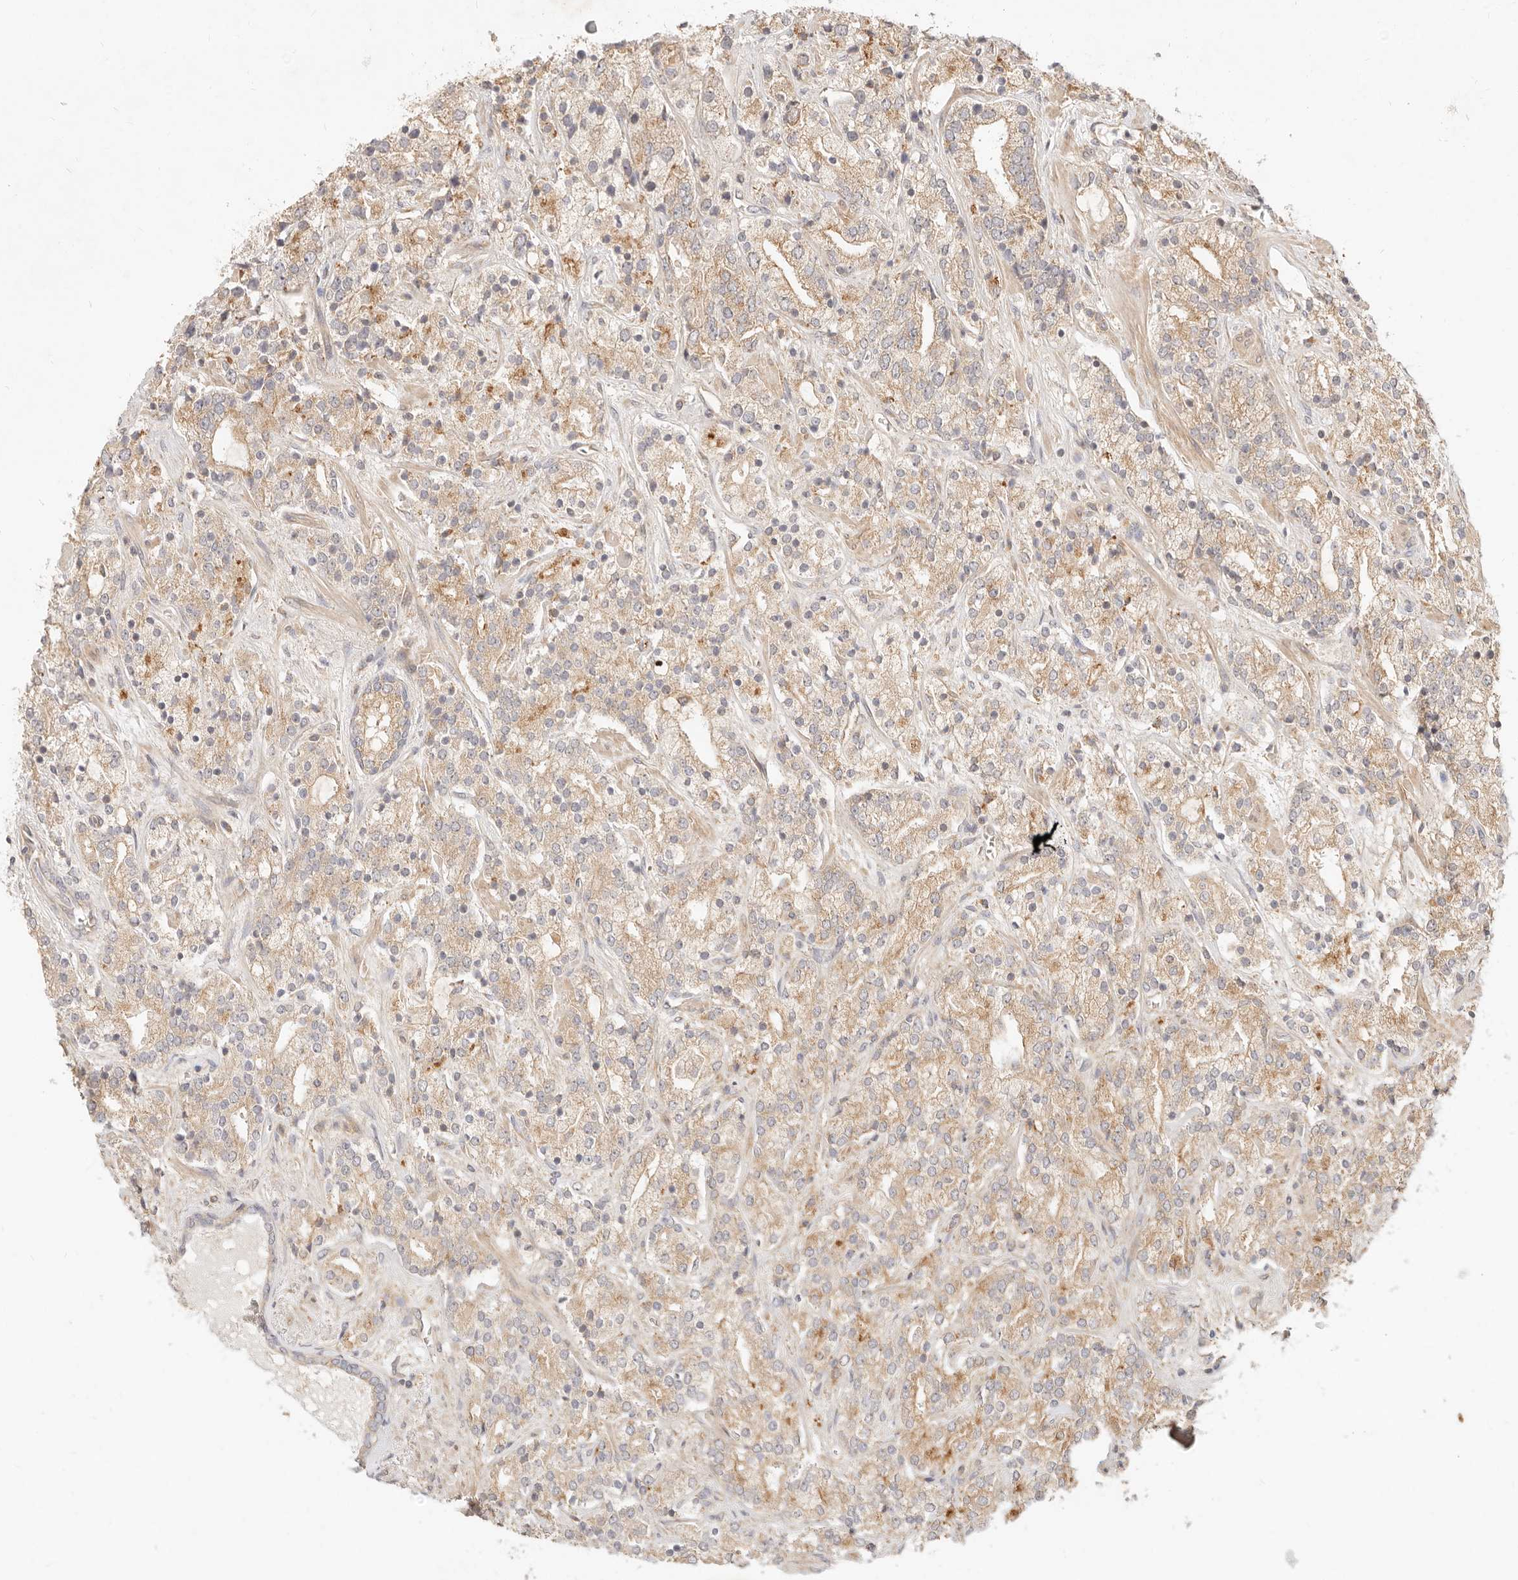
{"staining": {"intensity": "weak", "quantity": ">75%", "location": "cytoplasmic/membranous"}, "tissue": "prostate cancer", "cell_type": "Tumor cells", "image_type": "cancer", "snomed": [{"axis": "morphology", "description": "Adenocarcinoma, High grade"}, {"axis": "topography", "description": "Prostate"}], "caption": "Immunohistochemistry (IHC) of prostate cancer (high-grade adenocarcinoma) reveals low levels of weak cytoplasmic/membranous staining in approximately >75% of tumor cells. The protein is shown in brown color, while the nuclei are stained blue.", "gene": "UBXN10", "patient": {"sex": "male", "age": 71}}